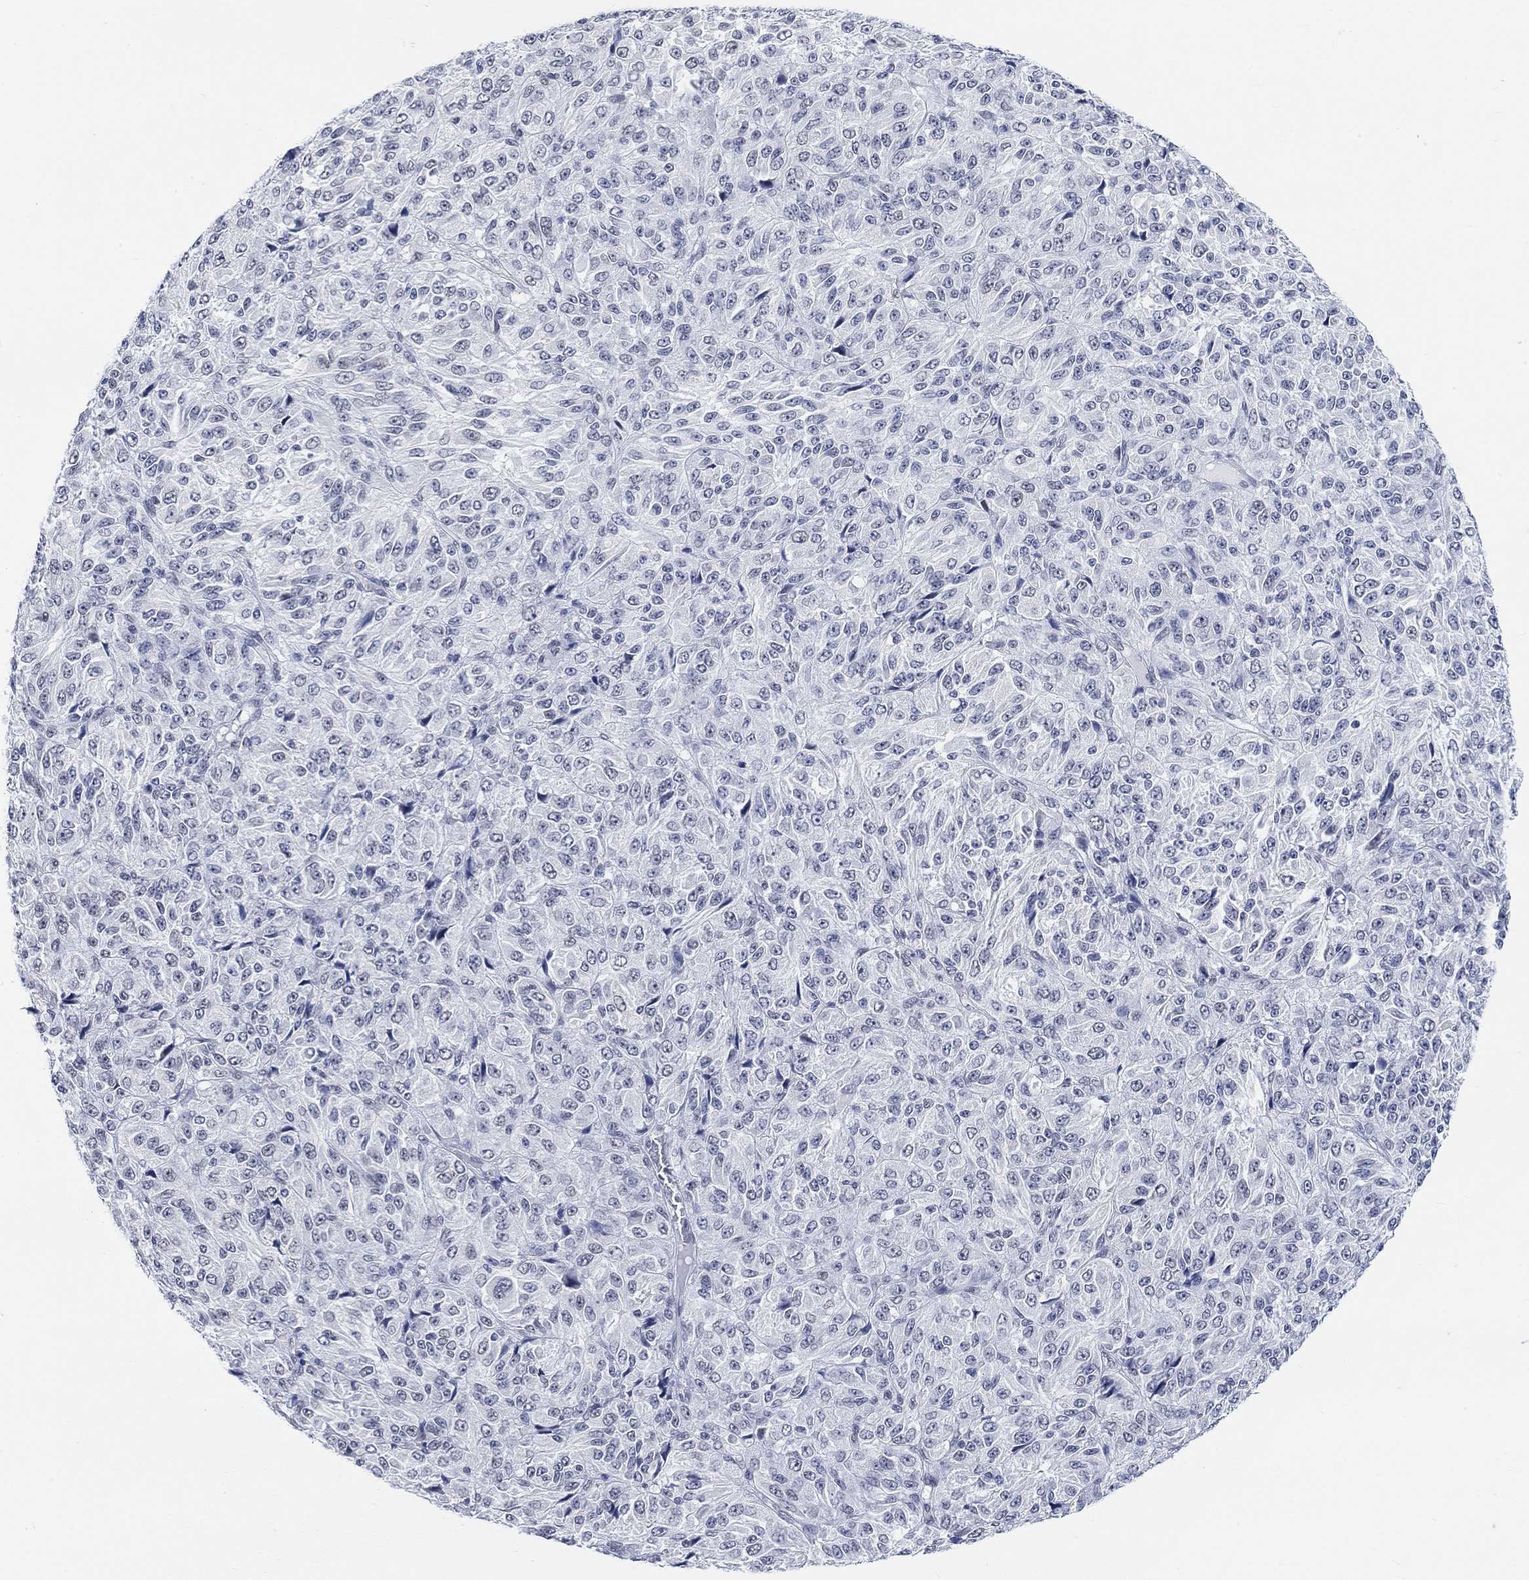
{"staining": {"intensity": "negative", "quantity": "none", "location": "none"}, "tissue": "melanoma", "cell_type": "Tumor cells", "image_type": "cancer", "snomed": [{"axis": "morphology", "description": "Malignant melanoma, Metastatic site"}, {"axis": "topography", "description": "Brain"}], "caption": "A high-resolution histopathology image shows IHC staining of malignant melanoma (metastatic site), which exhibits no significant expression in tumor cells.", "gene": "PURG", "patient": {"sex": "female", "age": 56}}